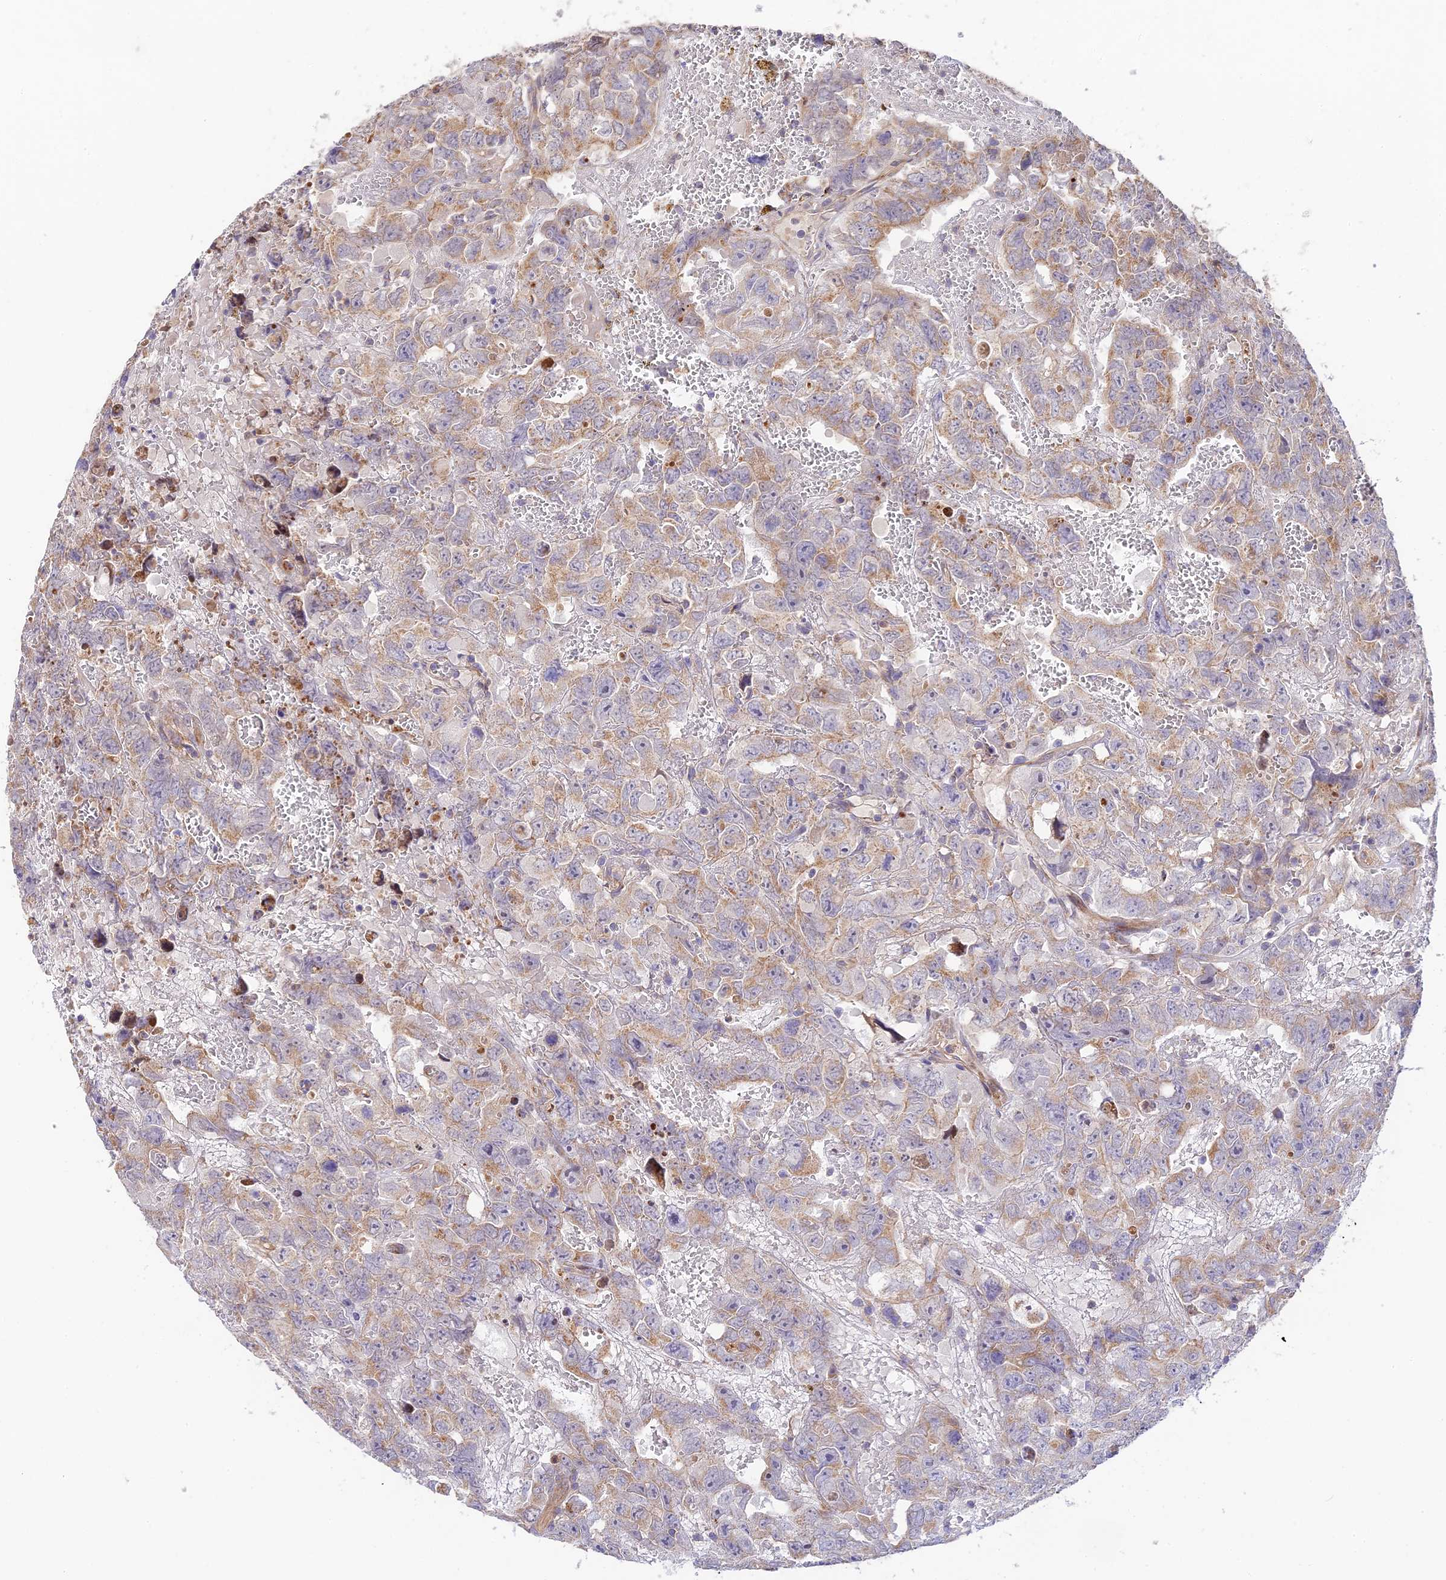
{"staining": {"intensity": "moderate", "quantity": "25%-75%", "location": "cytoplasmic/membranous"}, "tissue": "testis cancer", "cell_type": "Tumor cells", "image_type": "cancer", "snomed": [{"axis": "morphology", "description": "Carcinoma, Embryonal, NOS"}, {"axis": "topography", "description": "Testis"}], "caption": "Moderate cytoplasmic/membranous positivity for a protein is appreciated in approximately 25%-75% of tumor cells of embryonal carcinoma (testis) using immunohistochemistry.", "gene": "C3orf20", "patient": {"sex": "male", "age": 45}}